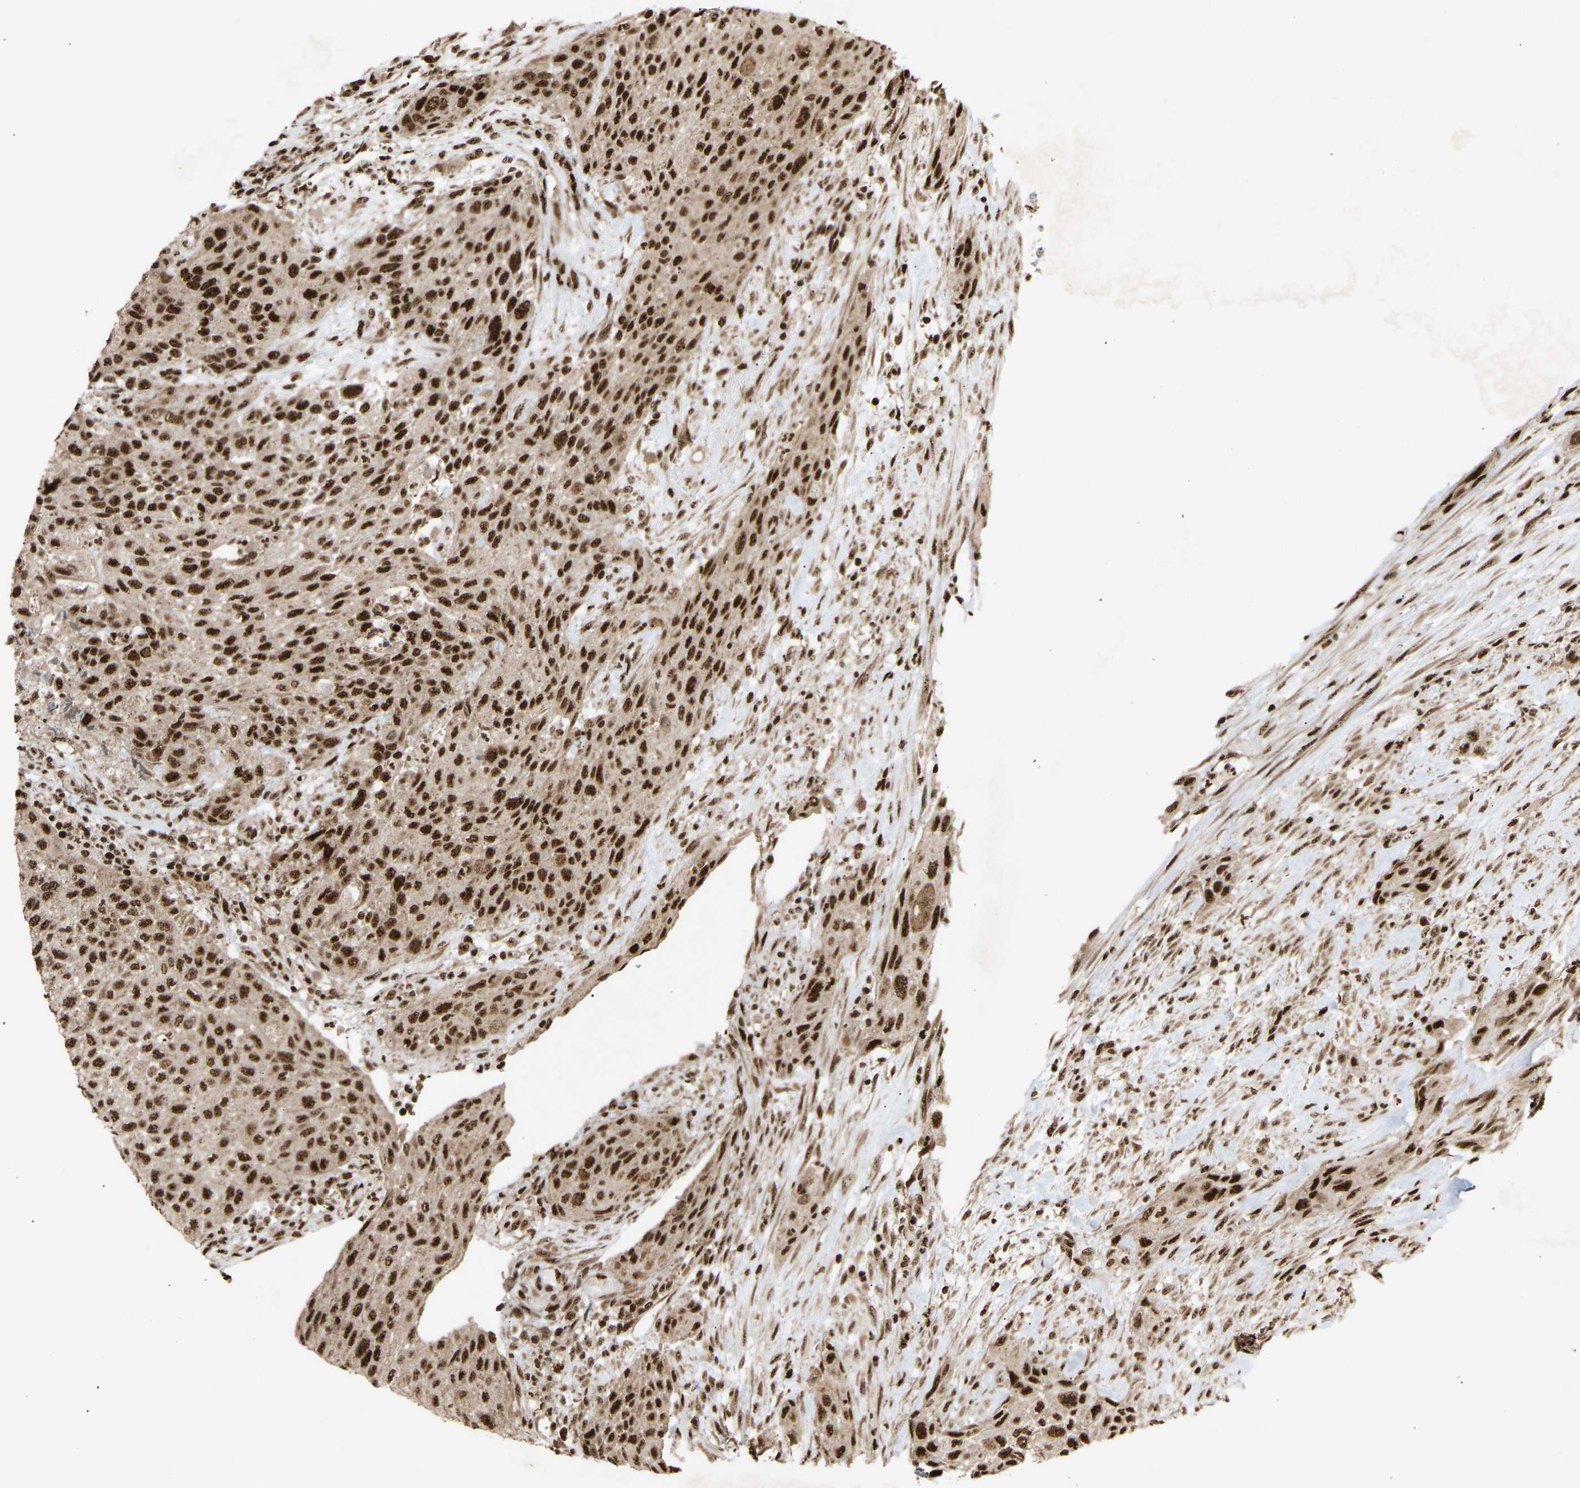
{"staining": {"intensity": "strong", "quantity": ">75%", "location": "nuclear"}, "tissue": "urothelial cancer", "cell_type": "Tumor cells", "image_type": "cancer", "snomed": [{"axis": "morphology", "description": "Urothelial carcinoma, Low grade"}, {"axis": "morphology", "description": "Urothelial carcinoma, High grade"}, {"axis": "topography", "description": "Urinary bladder"}], "caption": "The histopathology image displays a brown stain indicating the presence of a protein in the nuclear of tumor cells in urothelial carcinoma (high-grade). (IHC, brightfield microscopy, high magnification).", "gene": "ALYREF", "patient": {"sex": "male", "age": 35}}